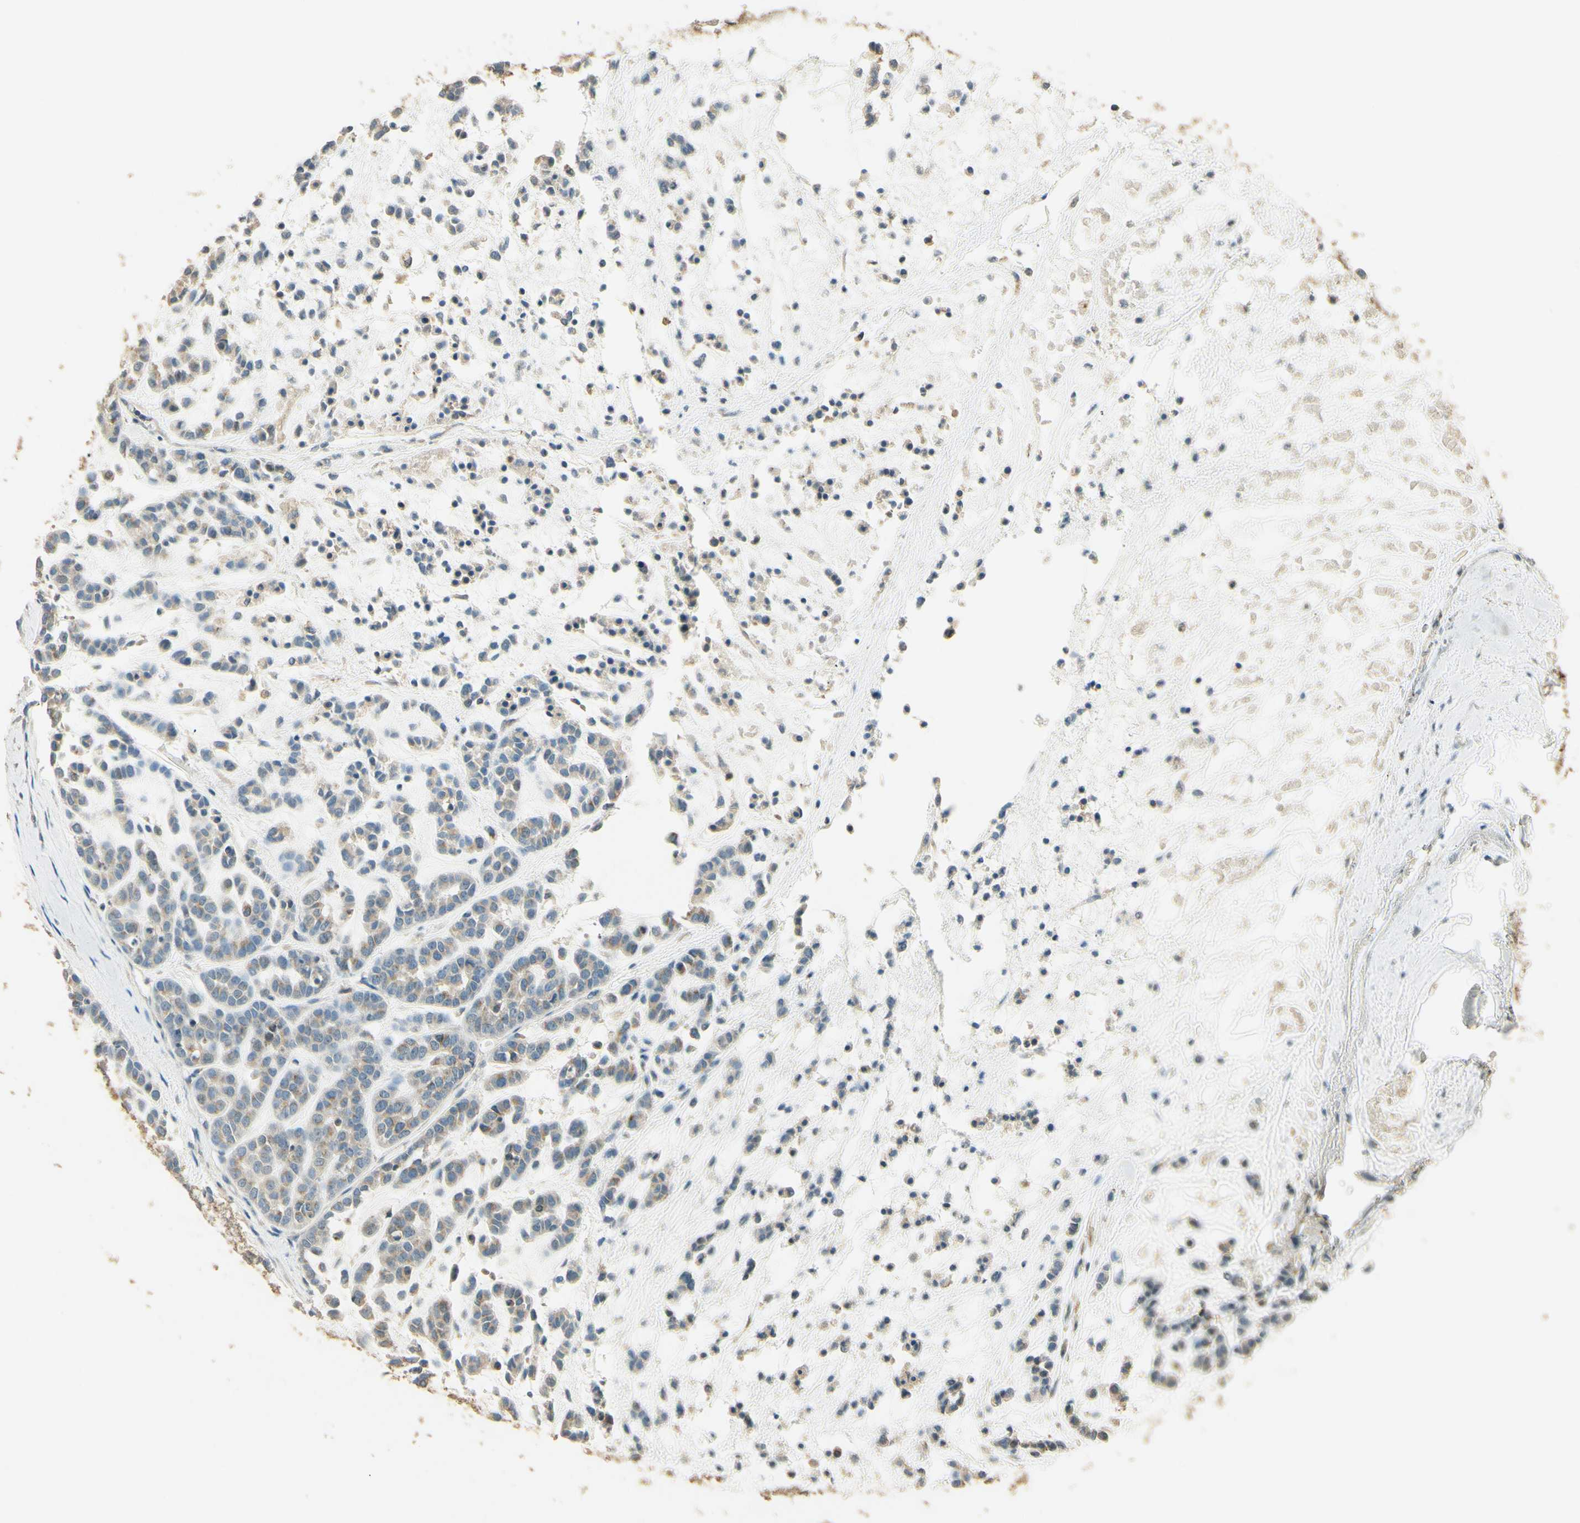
{"staining": {"intensity": "weak", "quantity": "25%-75%", "location": "cytoplasmic/membranous"}, "tissue": "head and neck cancer", "cell_type": "Tumor cells", "image_type": "cancer", "snomed": [{"axis": "morphology", "description": "Adenocarcinoma, NOS"}, {"axis": "morphology", "description": "Adenoma, NOS"}, {"axis": "topography", "description": "Head-Neck"}], "caption": "An IHC micrograph of neoplastic tissue is shown. Protein staining in brown shows weak cytoplasmic/membranous positivity in adenocarcinoma (head and neck) within tumor cells.", "gene": "UXS1", "patient": {"sex": "female", "age": 55}}